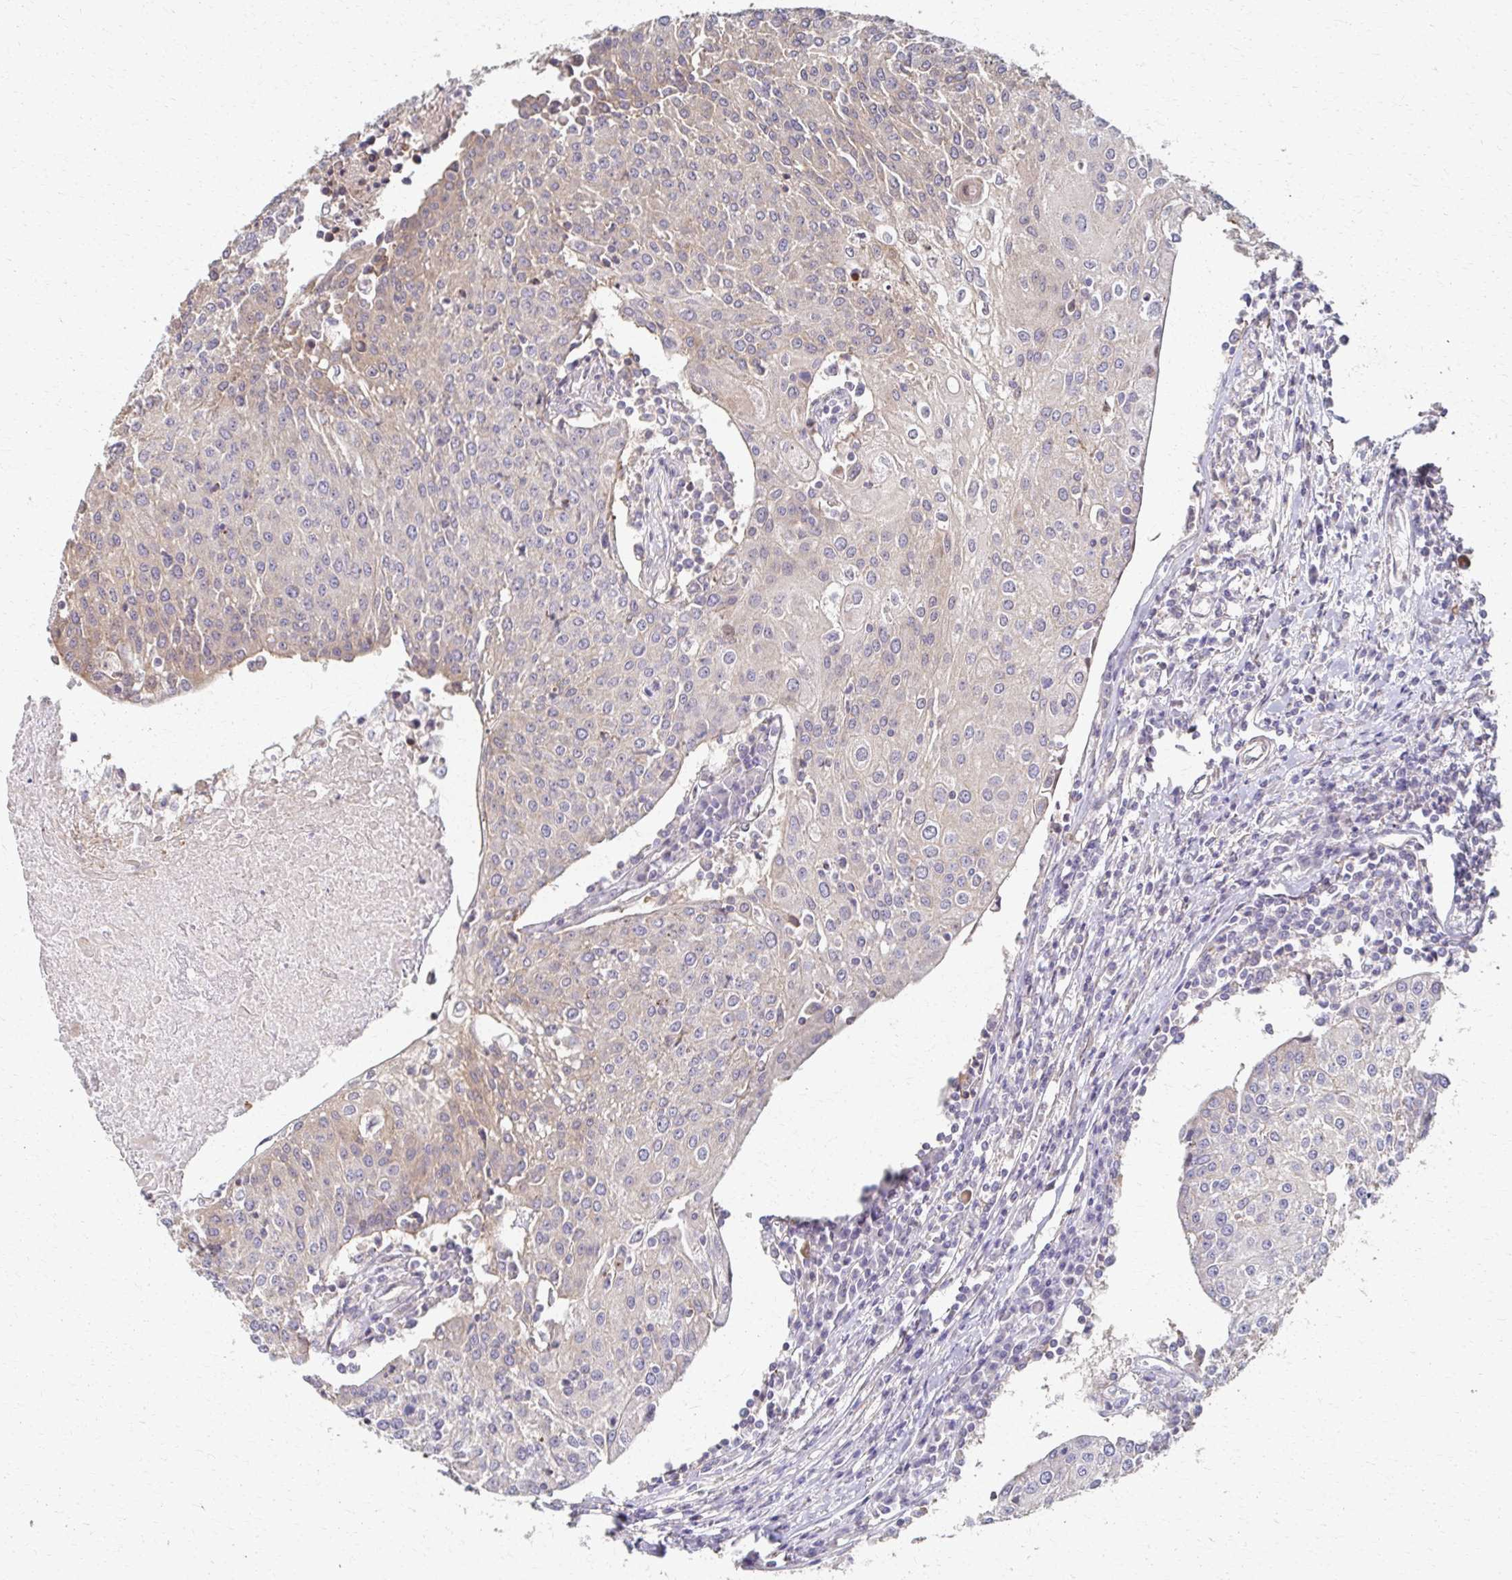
{"staining": {"intensity": "weak", "quantity": "<25%", "location": "cytoplasmic/membranous"}, "tissue": "urothelial cancer", "cell_type": "Tumor cells", "image_type": "cancer", "snomed": [{"axis": "morphology", "description": "Urothelial carcinoma, High grade"}, {"axis": "topography", "description": "Urinary bladder"}], "caption": "High power microscopy histopathology image of an IHC photomicrograph of high-grade urothelial carcinoma, revealing no significant positivity in tumor cells.", "gene": "EOLA2", "patient": {"sex": "female", "age": 85}}